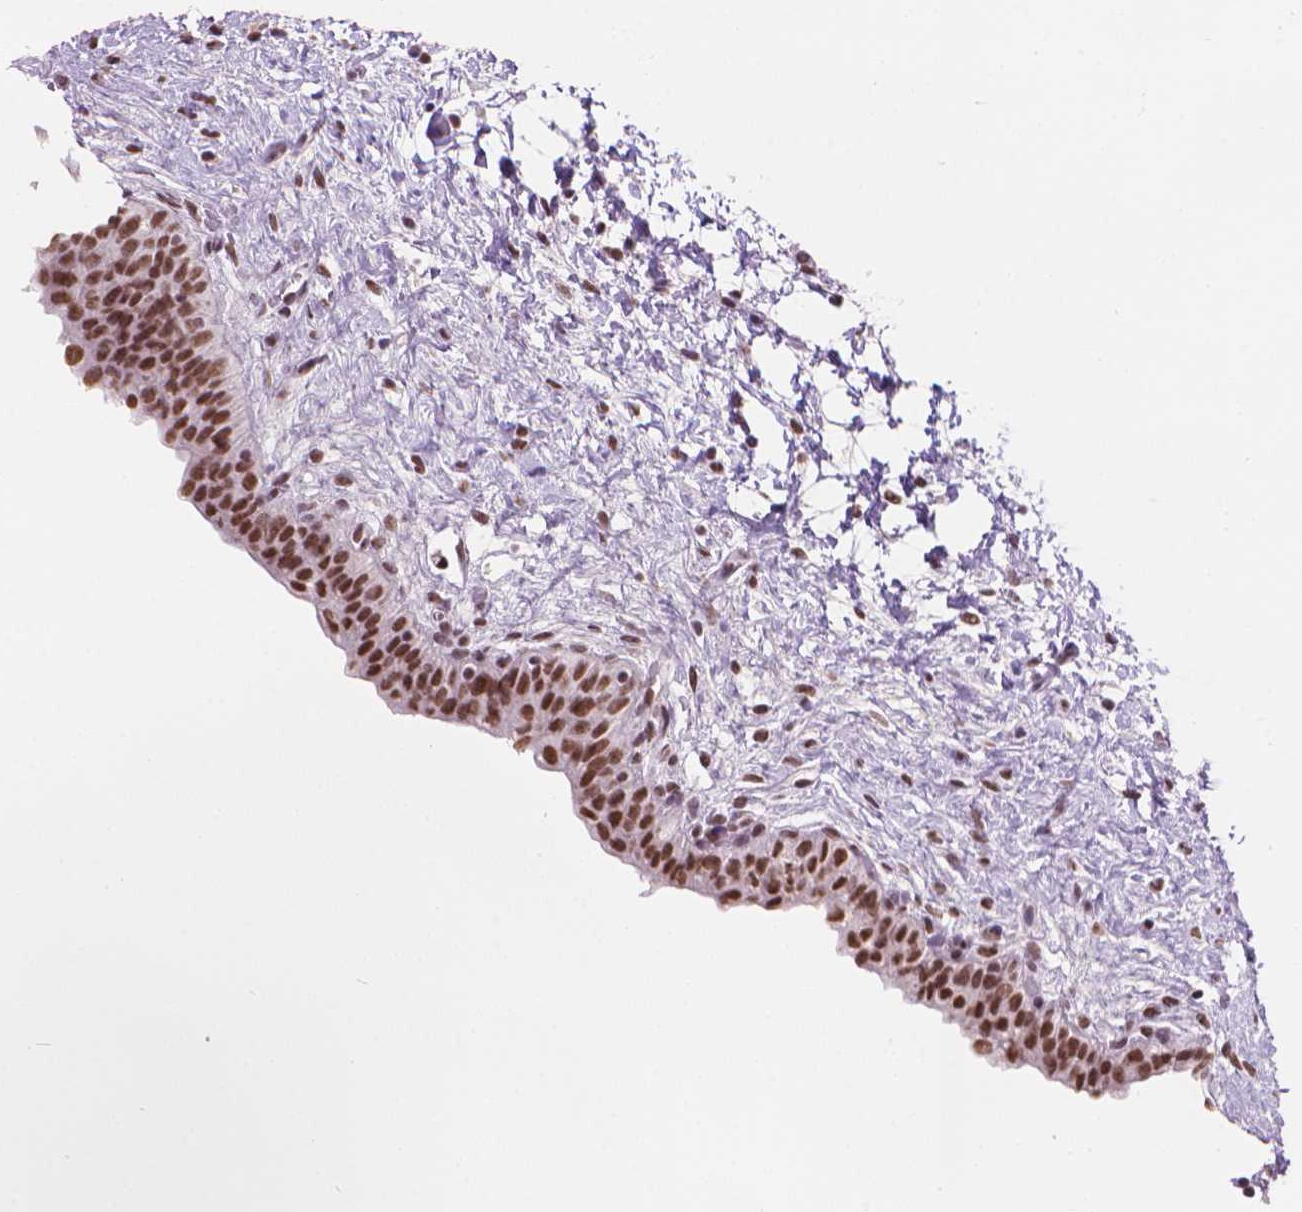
{"staining": {"intensity": "strong", "quantity": ">75%", "location": "nuclear"}, "tissue": "urinary bladder", "cell_type": "Urothelial cells", "image_type": "normal", "snomed": [{"axis": "morphology", "description": "Normal tissue, NOS"}, {"axis": "topography", "description": "Urinary bladder"}], "caption": "Protein staining of benign urinary bladder reveals strong nuclear staining in about >75% of urothelial cells. (Stains: DAB in brown, nuclei in blue, Microscopy: brightfield microscopy at high magnification).", "gene": "RPA4", "patient": {"sex": "male", "age": 69}}